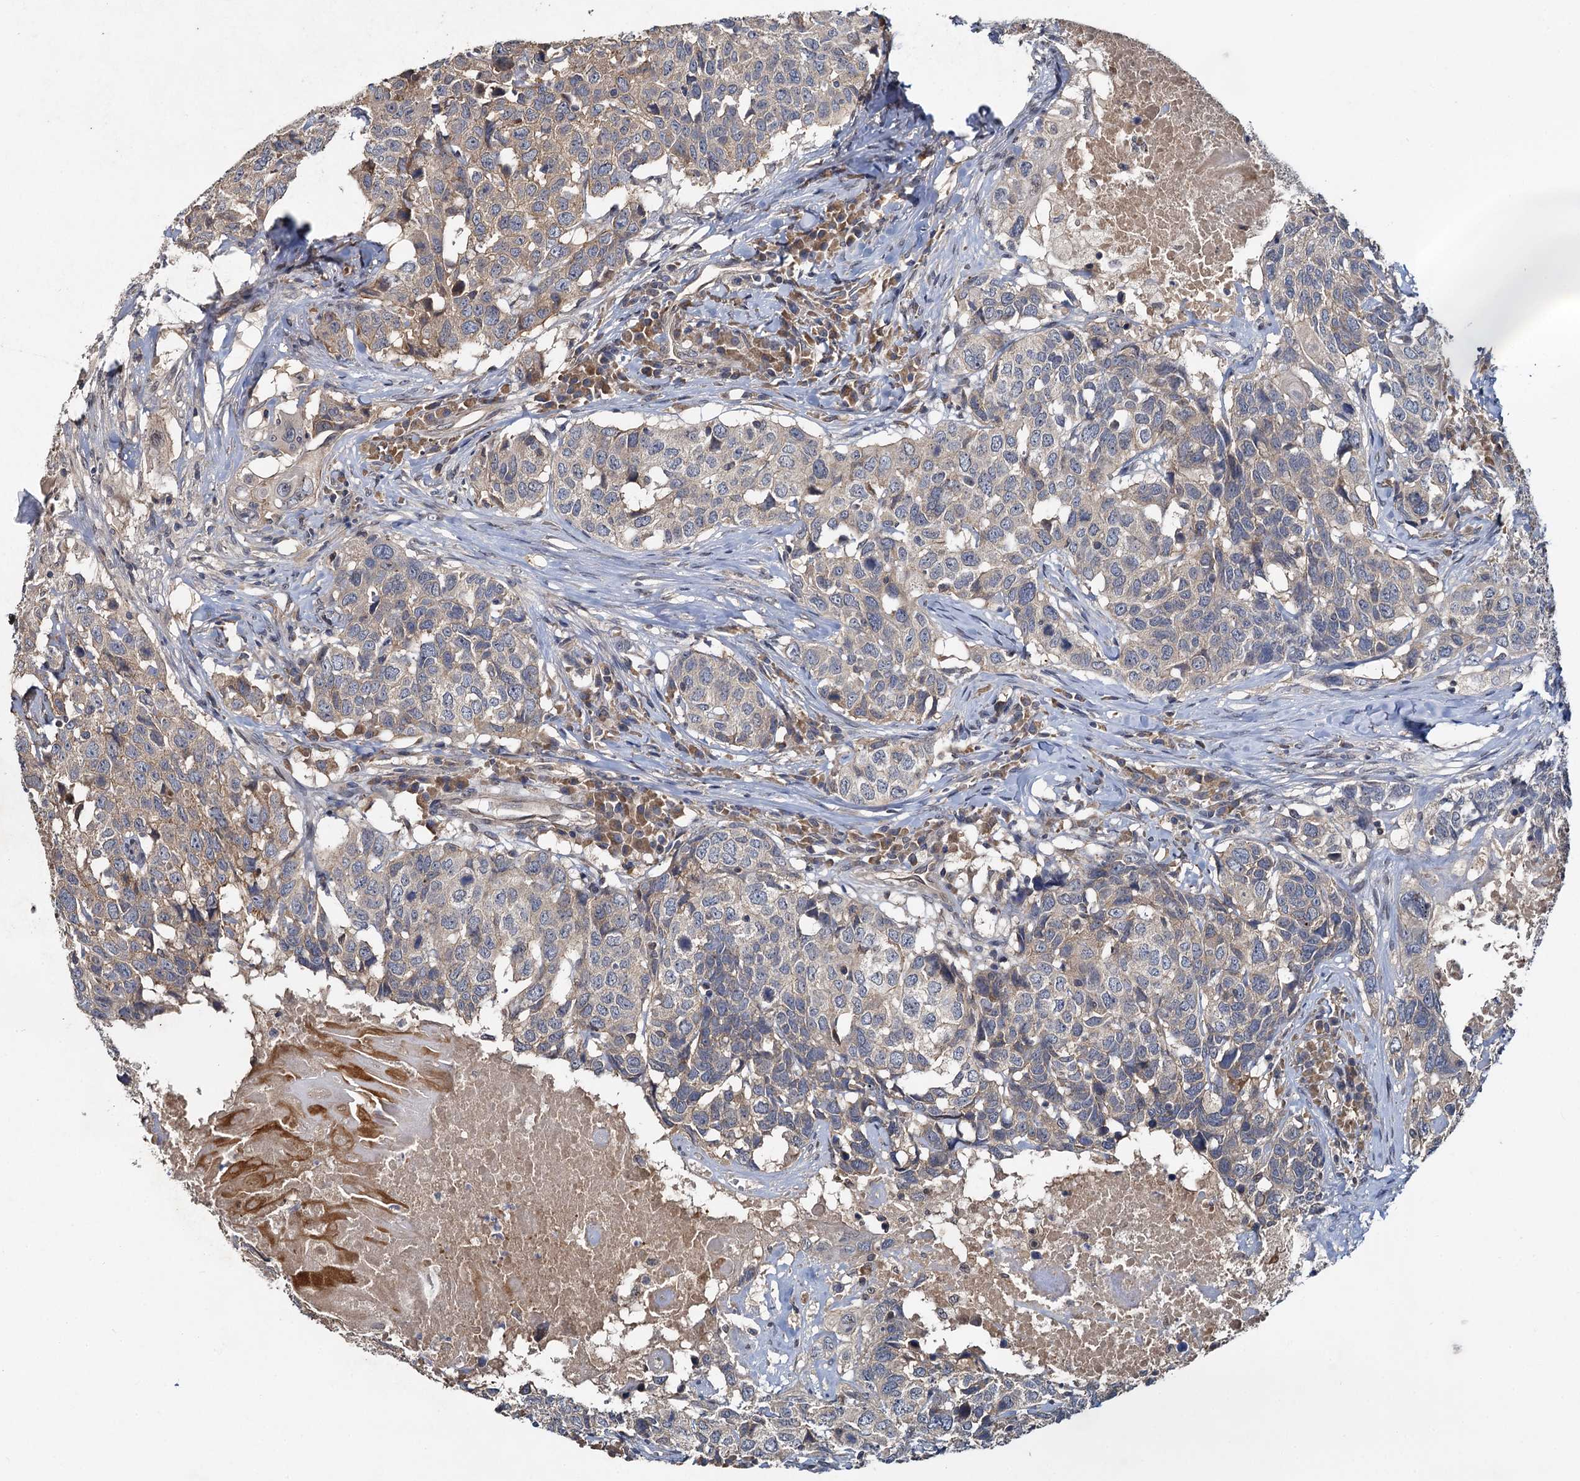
{"staining": {"intensity": "weak", "quantity": "25%-75%", "location": "cytoplasmic/membranous"}, "tissue": "head and neck cancer", "cell_type": "Tumor cells", "image_type": "cancer", "snomed": [{"axis": "morphology", "description": "Squamous cell carcinoma, NOS"}, {"axis": "topography", "description": "Head-Neck"}], "caption": "This histopathology image exhibits immunohistochemistry (IHC) staining of head and neck cancer, with low weak cytoplasmic/membranous staining in approximately 25%-75% of tumor cells.", "gene": "ZNF324", "patient": {"sex": "male", "age": 66}}